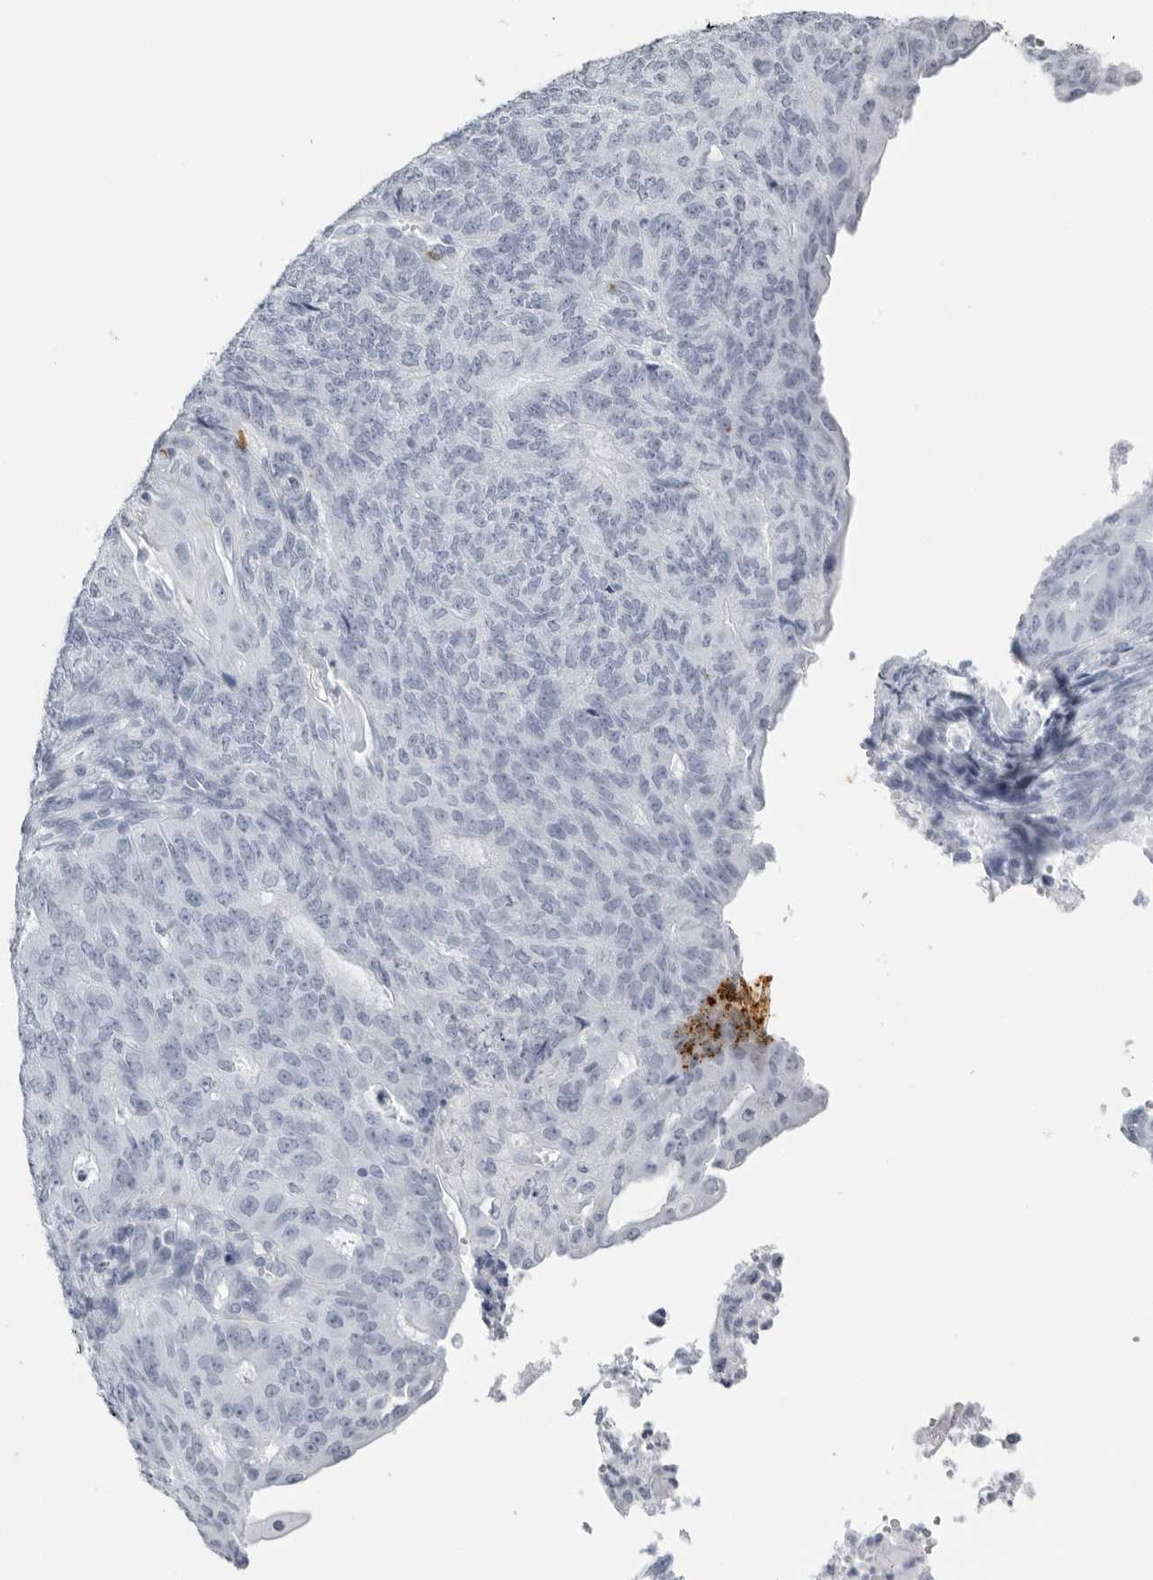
{"staining": {"intensity": "negative", "quantity": "none", "location": "none"}, "tissue": "endometrial cancer", "cell_type": "Tumor cells", "image_type": "cancer", "snomed": [{"axis": "morphology", "description": "Adenocarcinoma, NOS"}, {"axis": "topography", "description": "Endometrium"}], "caption": "An IHC histopathology image of endometrial cancer is shown. There is no staining in tumor cells of endometrial cancer.", "gene": "KLK9", "patient": {"sex": "female", "age": 32}}